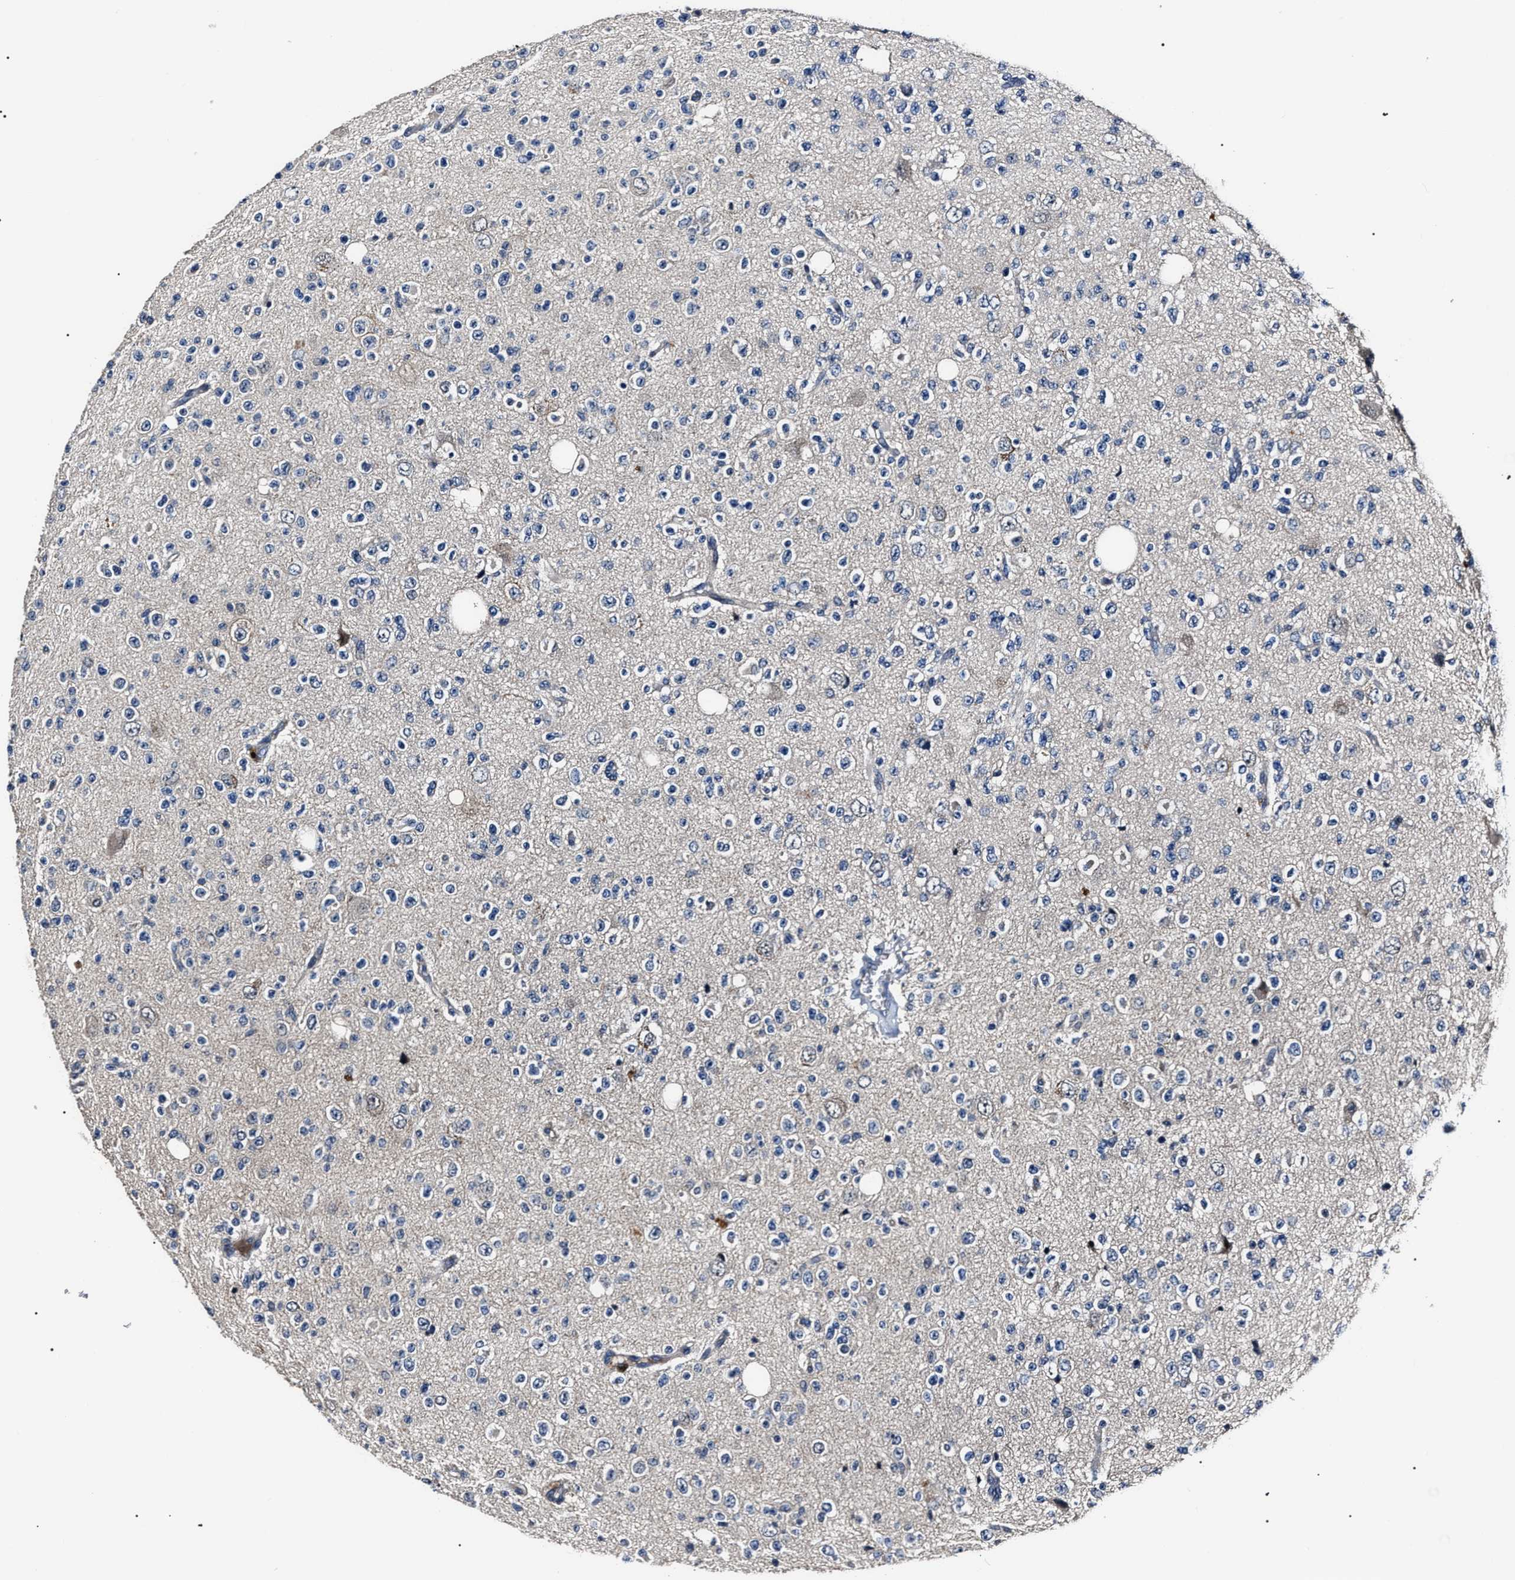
{"staining": {"intensity": "negative", "quantity": "none", "location": "none"}, "tissue": "glioma", "cell_type": "Tumor cells", "image_type": "cancer", "snomed": [{"axis": "morphology", "description": "Glioma, malignant, High grade"}, {"axis": "topography", "description": "pancreas cauda"}], "caption": "Glioma was stained to show a protein in brown. There is no significant positivity in tumor cells. (DAB (3,3'-diaminobenzidine) IHC visualized using brightfield microscopy, high magnification).", "gene": "IFT81", "patient": {"sex": "male", "age": 60}}